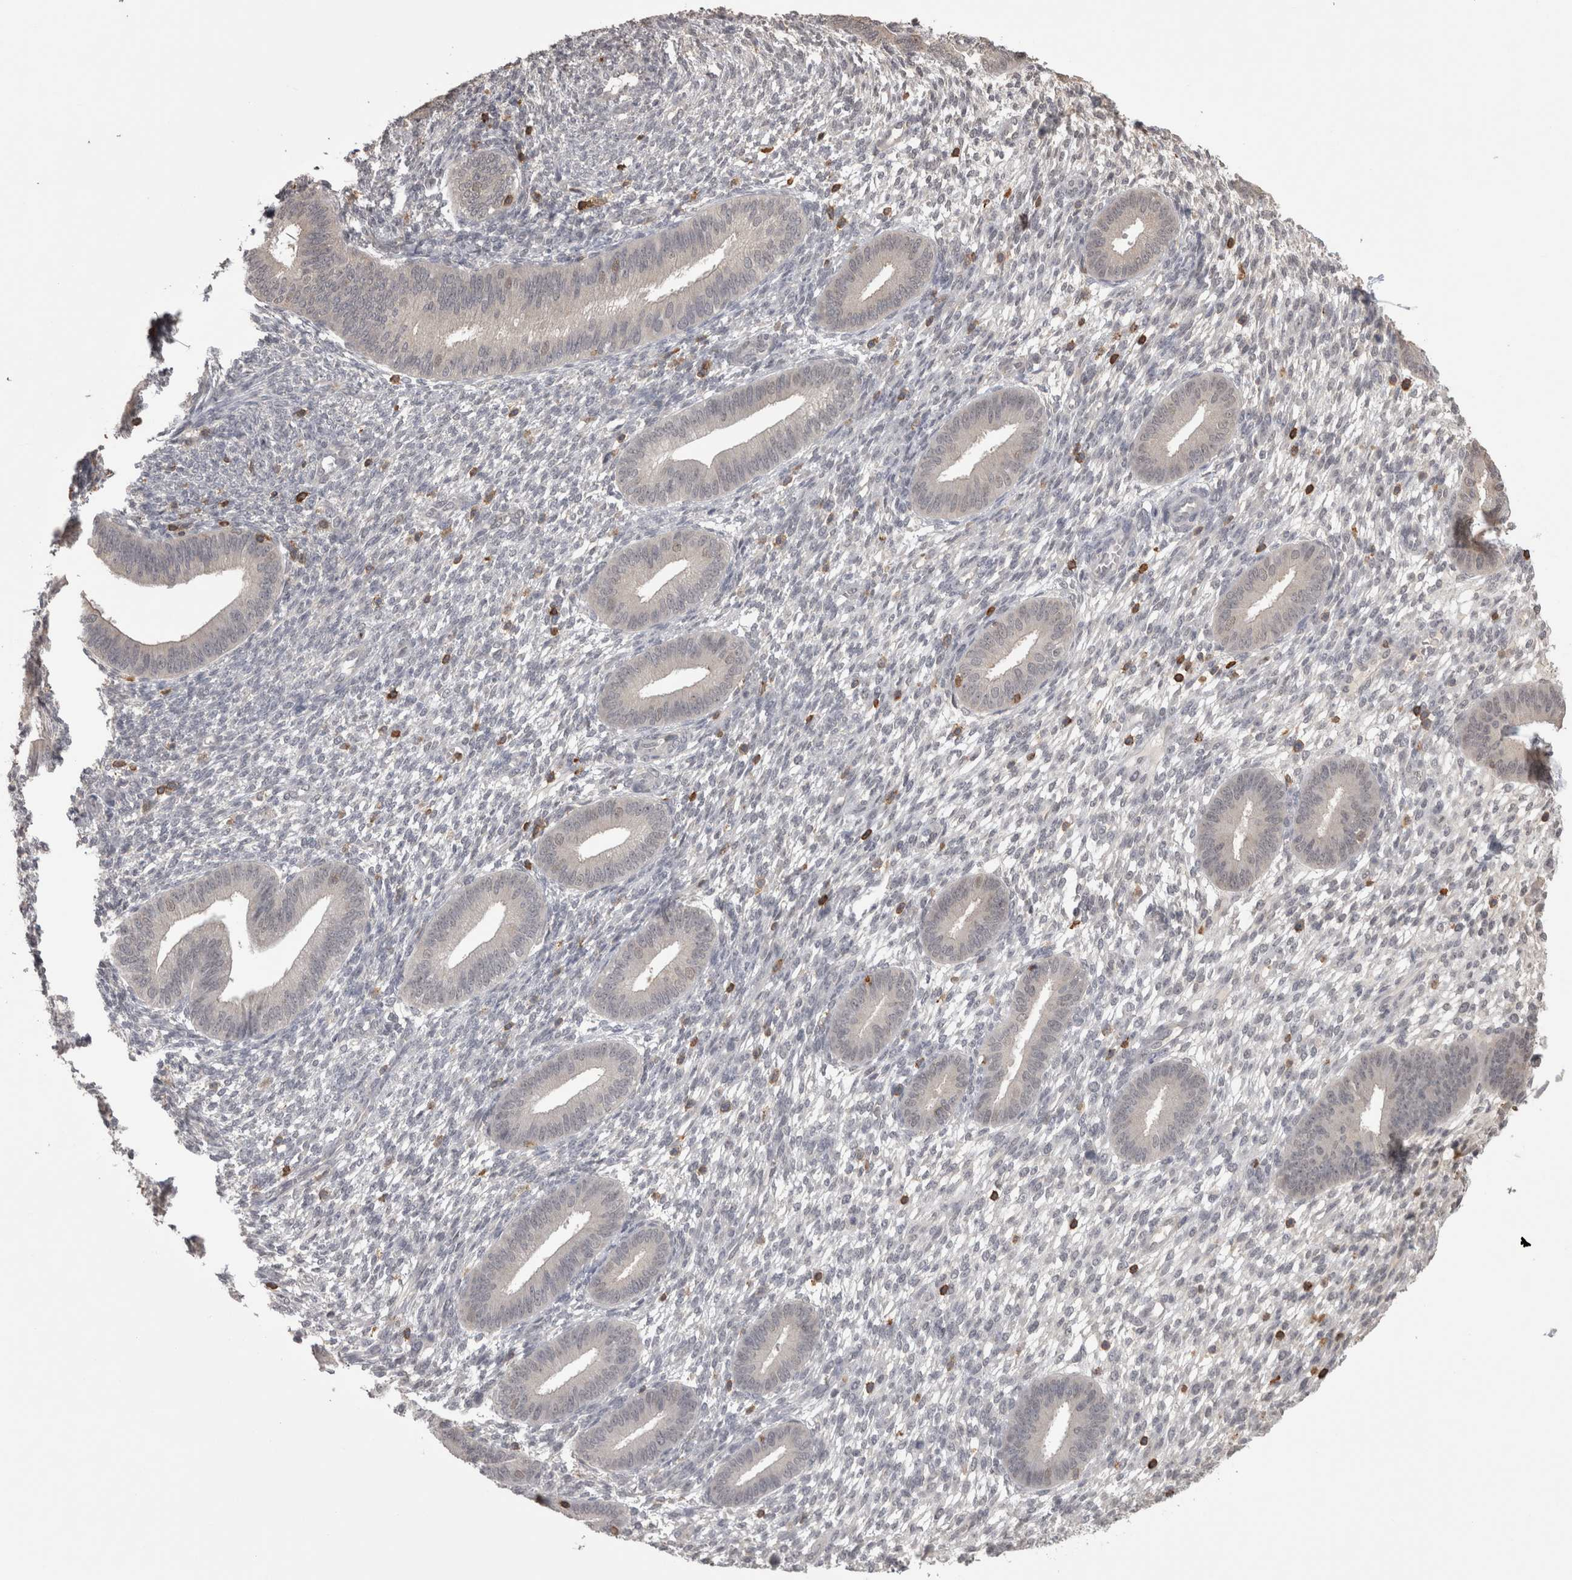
{"staining": {"intensity": "negative", "quantity": "none", "location": "none"}, "tissue": "endometrium", "cell_type": "Cells in endometrial stroma", "image_type": "normal", "snomed": [{"axis": "morphology", "description": "Normal tissue, NOS"}, {"axis": "topography", "description": "Endometrium"}], "caption": "Cells in endometrial stroma show no significant positivity in unremarkable endometrium. (DAB (3,3'-diaminobenzidine) IHC visualized using brightfield microscopy, high magnification).", "gene": "SKAP1", "patient": {"sex": "female", "age": 46}}